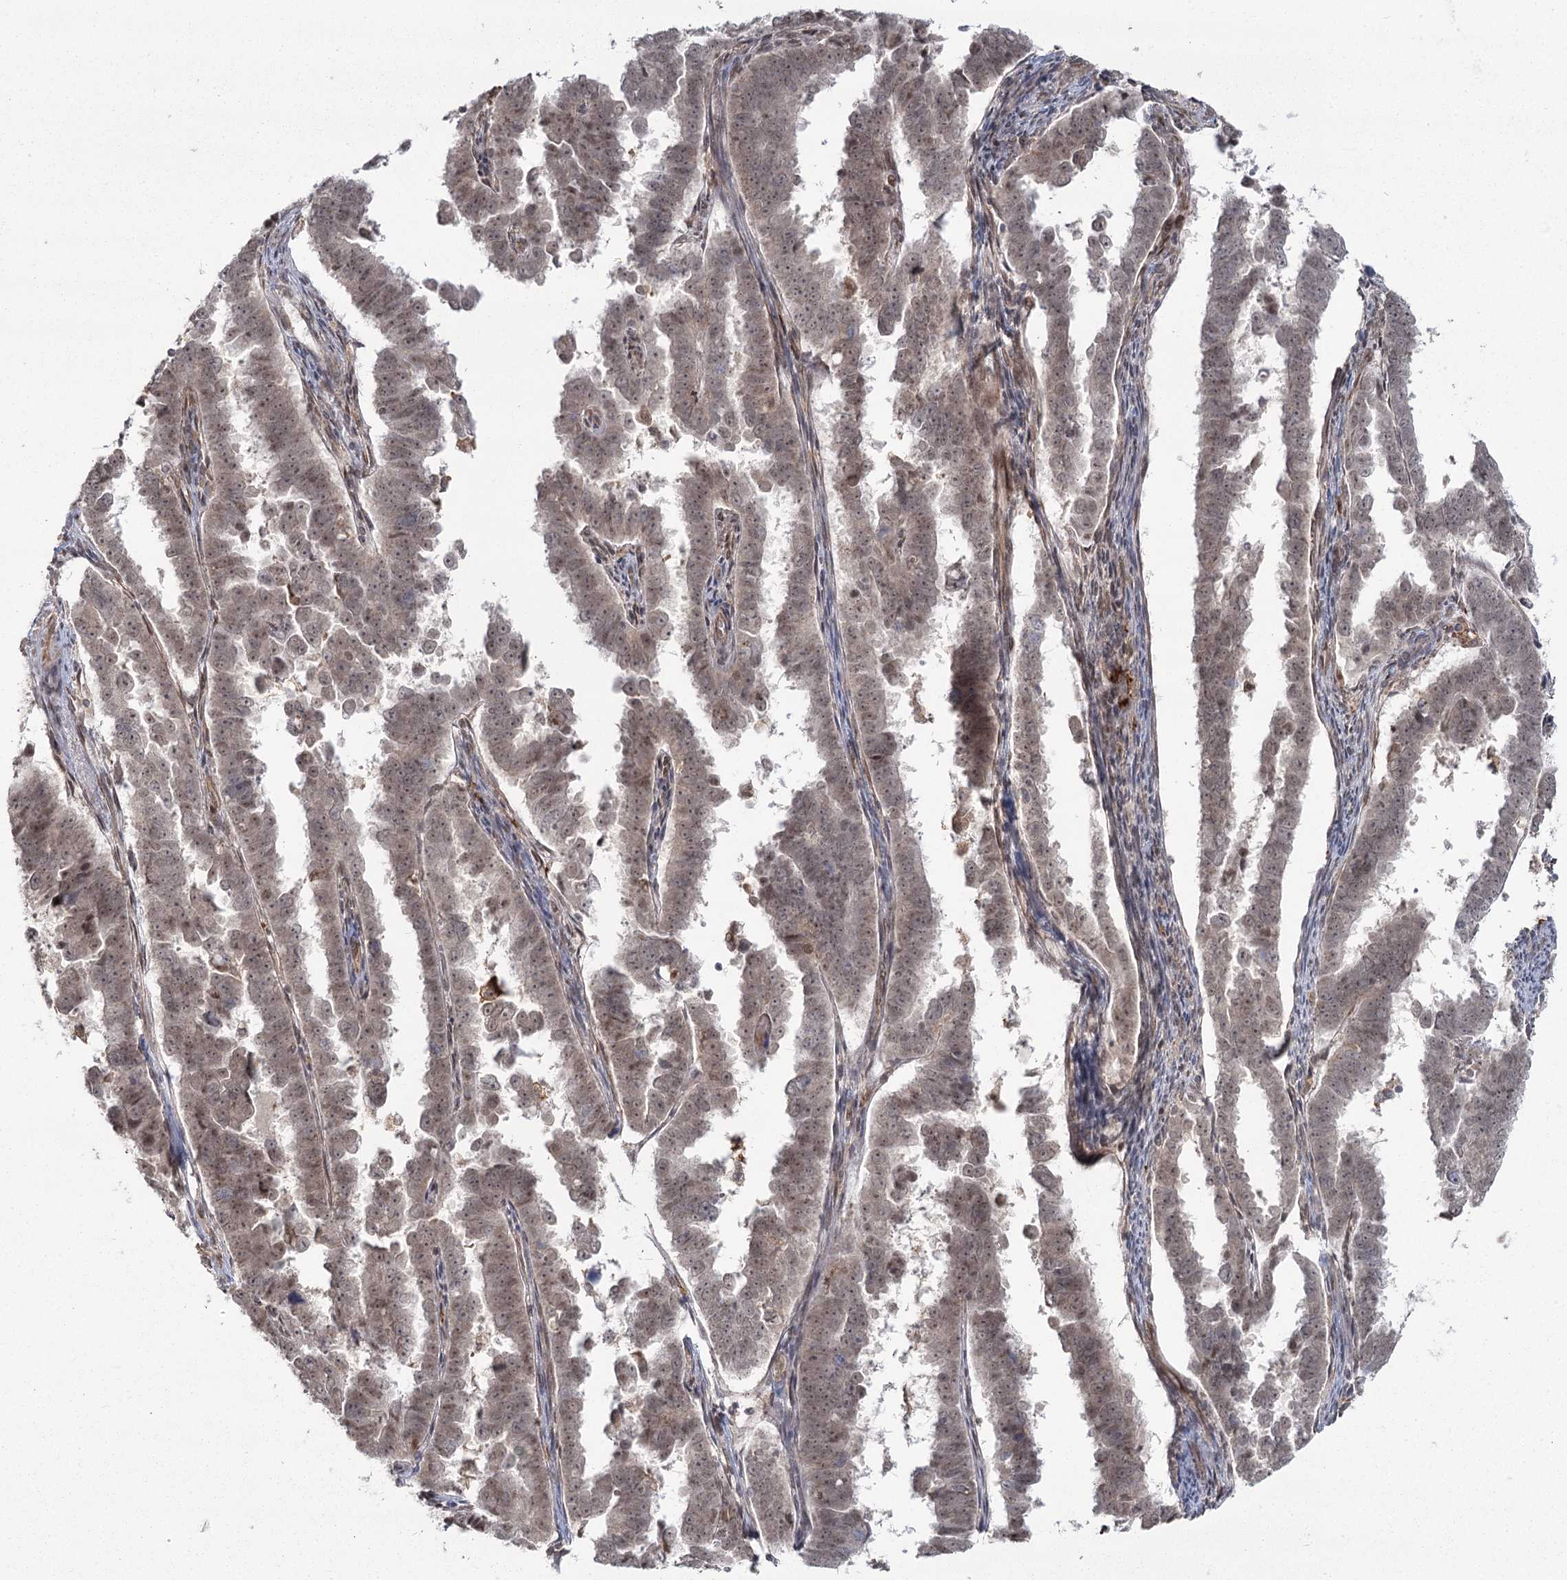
{"staining": {"intensity": "weak", "quantity": ">75%", "location": "cytoplasmic/membranous,nuclear"}, "tissue": "endometrial cancer", "cell_type": "Tumor cells", "image_type": "cancer", "snomed": [{"axis": "morphology", "description": "Adenocarcinoma, NOS"}, {"axis": "topography", "description": "Endometrium"}], "caption": "Immunohistochemistry (IHC) (DAB (3,3'-diaminobenzidine)) staining of adenocarcinoma (endometrial) exhibits weak cytoplasmic/membranous and nuclear protein expression in about >75% of tumor cells.", "gene": "AP2M1", "patient": {"sex": "female", "age": 75}}